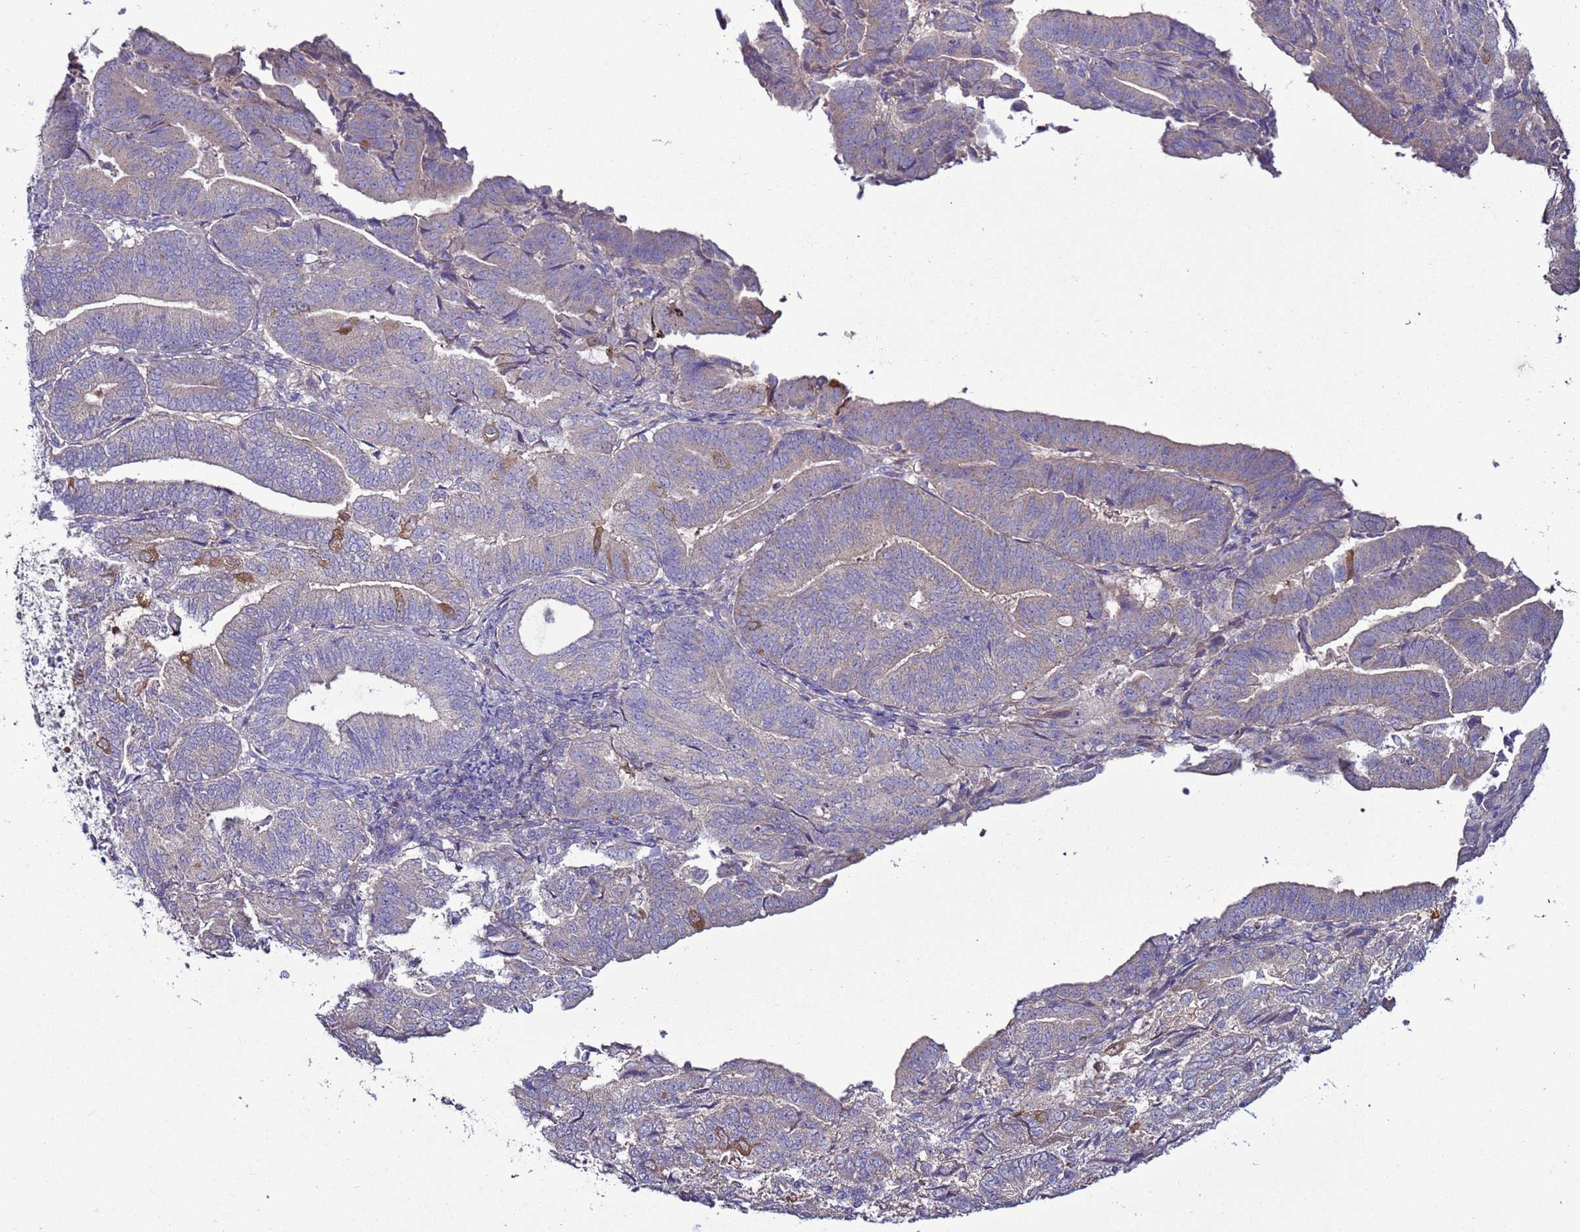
{"staining": {"intensity": "negative", "quantity": "none", "location": "none"}, "tissue": "endometrial cancer", "cell_type": "Tumor cells", "image_type": "cancer", "snomed": [{"axis": "morphology", "description": "Adenocarcinoma, NOS"}, {"axis": "topography", "description": "Endometrium"}], "caption": "The micrograph displays no staining of tumor cells in endometrial cancer (adenocarcinoma).", "gene": "RABL2B", "patient": {"sex": "female", "age": 70}}